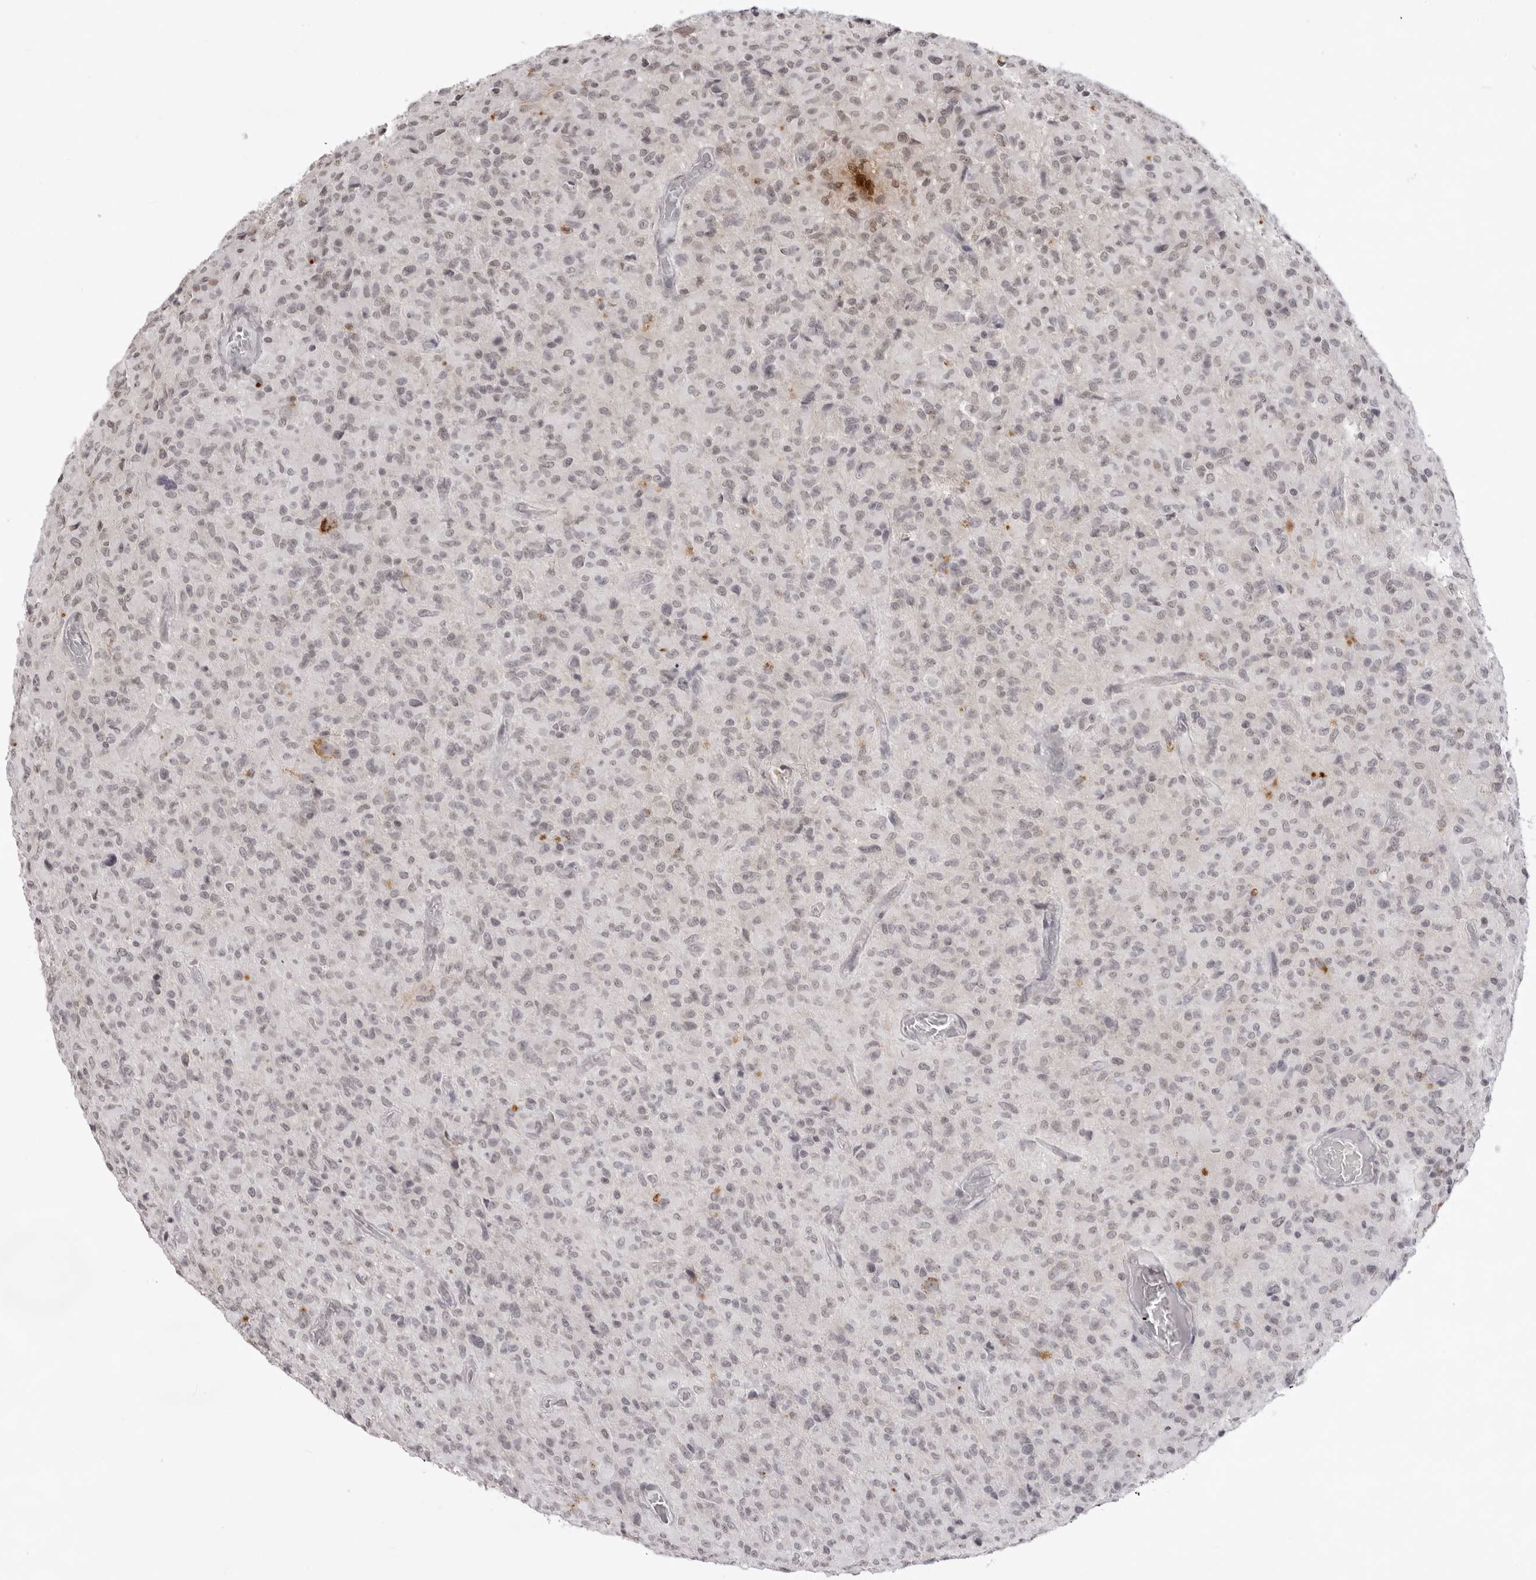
{"staining": {"intensity": "weak", "quantity": "<25%", "location": "nuclear"}, "tissue": "glioma", "cell_type": "Tumor cells", "image_type": "cancer", "snomed": [{"axis": "morphology", "description": "Glioma, malignant, High grade"}, {"axis": "topography", "description": "Brain"}], "caption": "Immunohistochemistry histopathology image of neoplastic tissue: malignant high-grade glioma stained with DAB (3,3'-diaminobenzidine) reveals no significant protein expression in tumor cells.", "gene": "NTM", "patient": {"sex": "female", "age": 57}}